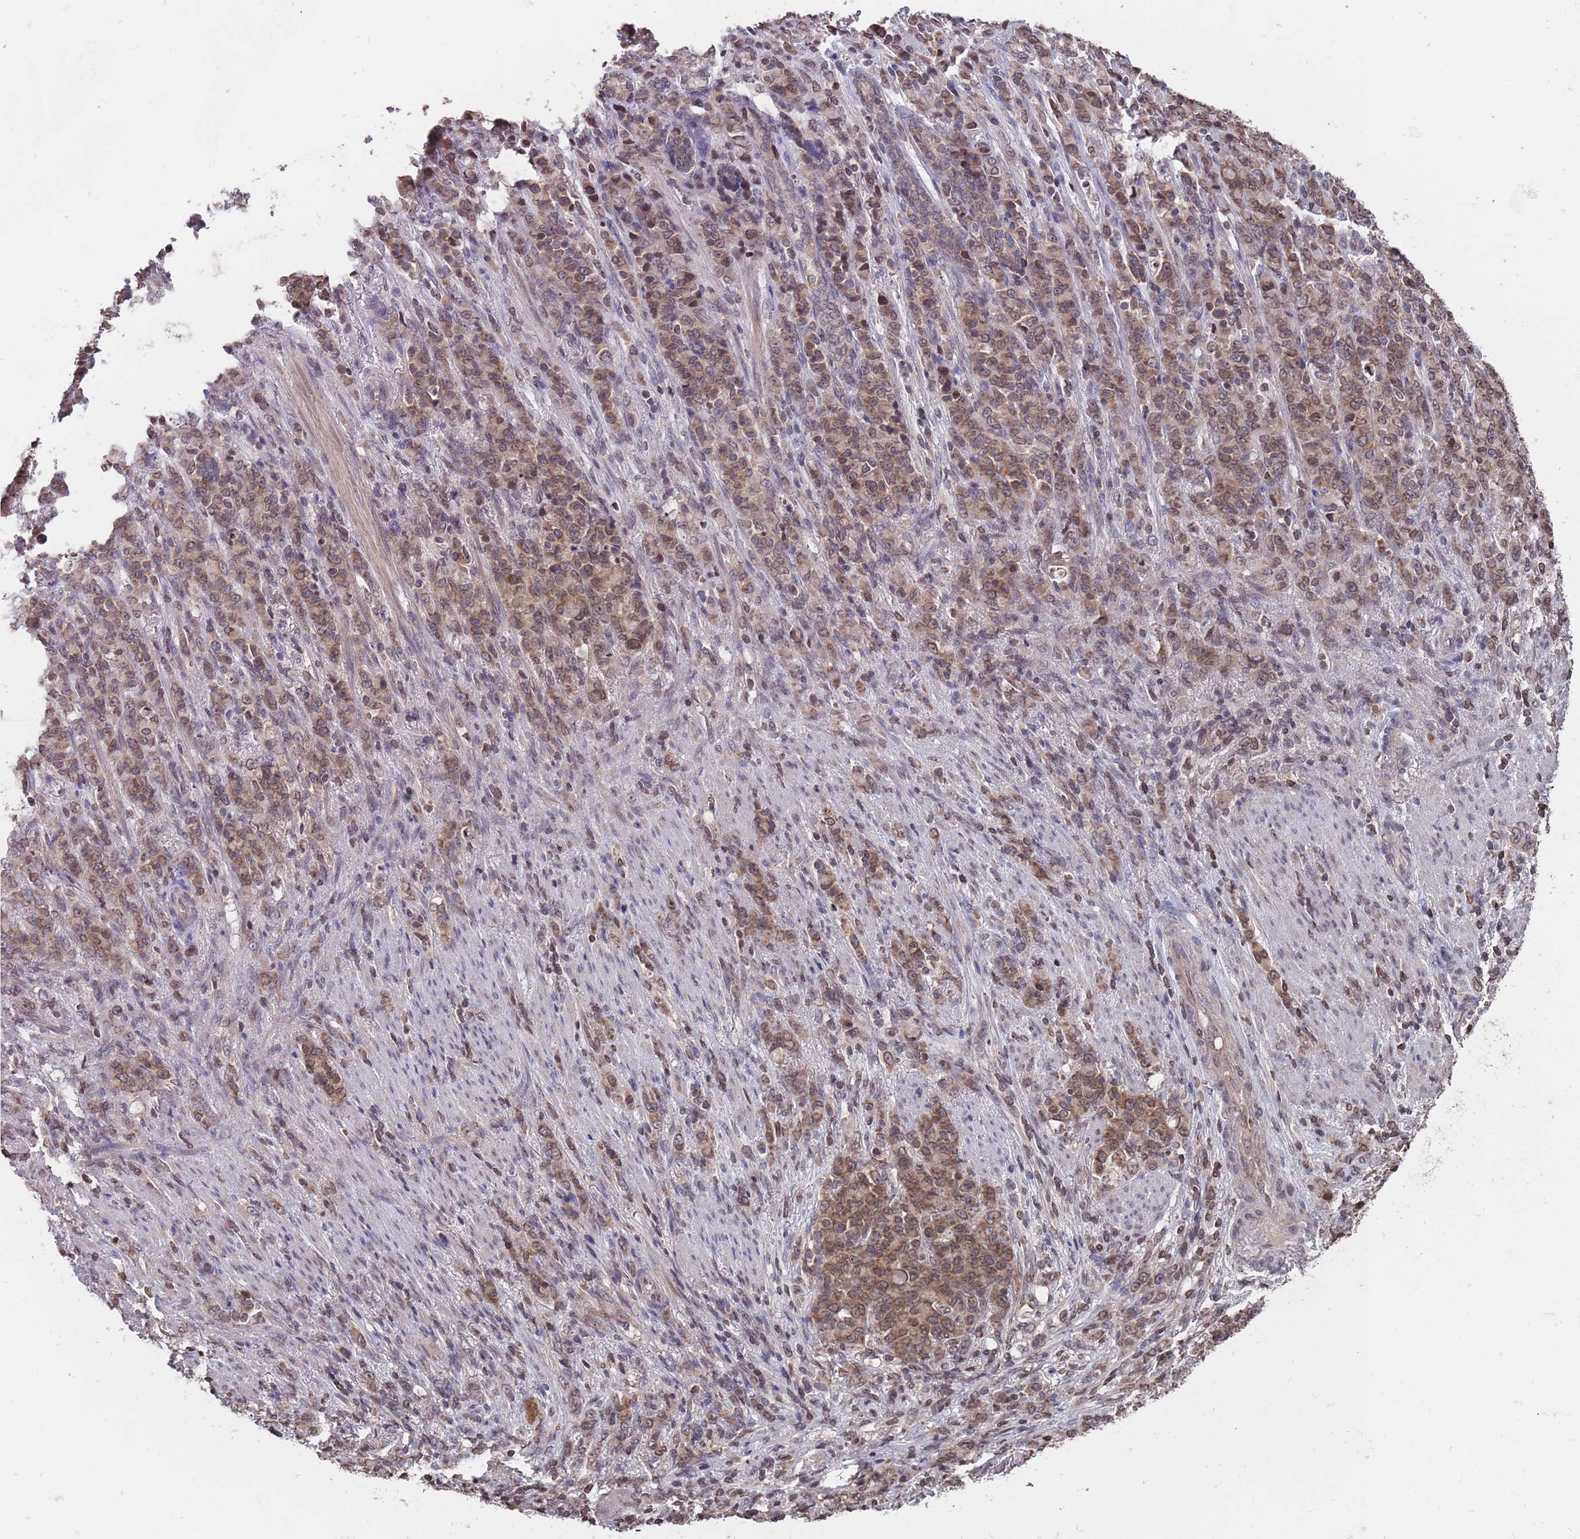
{"staining": {"intensity": "moderate", "quantity": ">75%", "location": "cytoplasmic/membranous,nuclear"}, "tissue": "stomach cancer", "cell_type": "Tumor cells", "image_type": "cancer", "snomed": [{"axis": "morphology", "description": "Adenocarcinoma, NOS"}, {"axis": "topography", "description": "Stomach"}], "caption": "Protein staining of adenocarcinoma (stomach) tissue reveals moderate cytoplasmic/membranous and nuclear expression in approximately >75% of tumor cells.", "gene": "SDHAF3", "patient": {"sex": "female", "age": 79}}